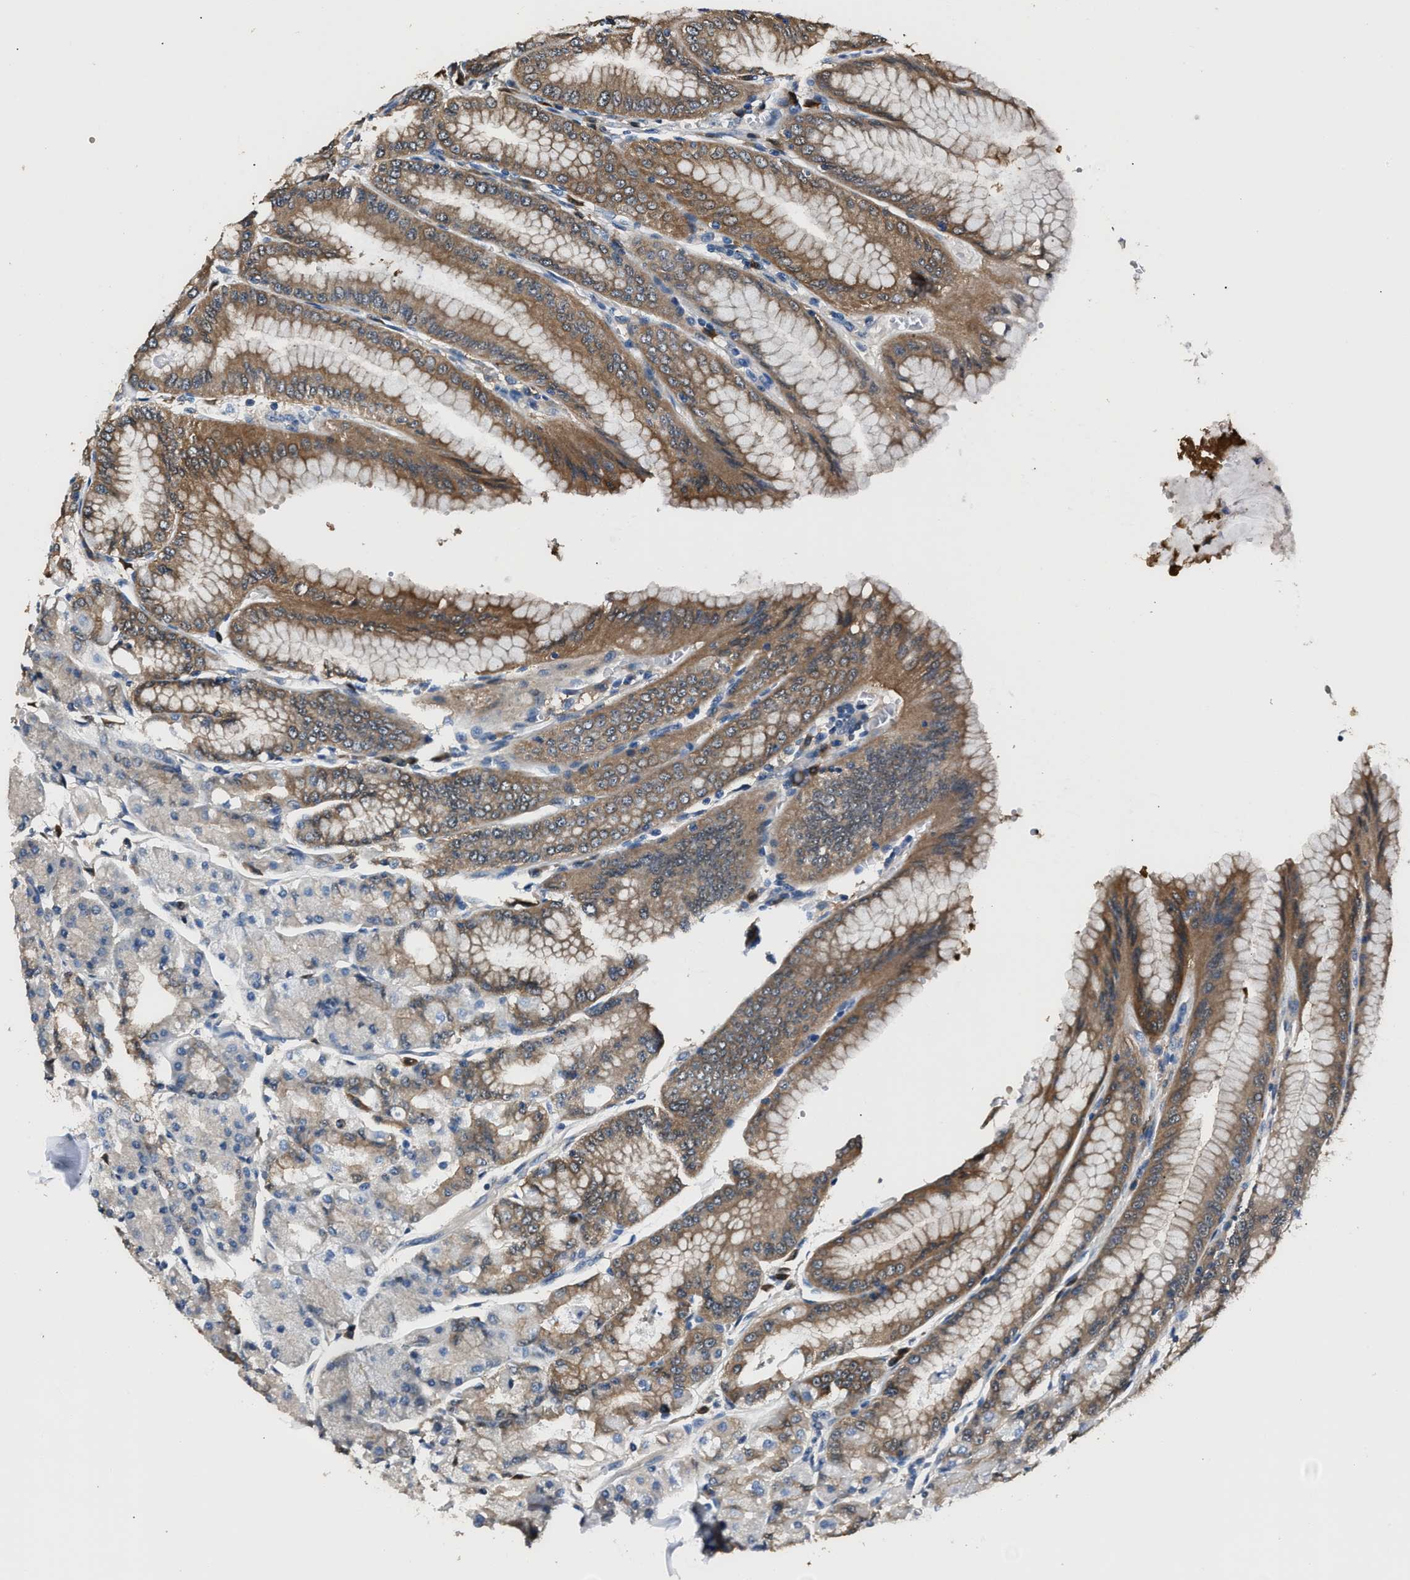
{"staining": {"intensity": "moderate", "quantity": "25%-75%", "location": "cytoplasmic/membranous"}, "tissue": "stomach", "cell_type": "Glandular cells", "image_type": "normal", "snomed": [{"axis": "morphology", "description": "Normal tissue, NOS"}, {"axis": "topography", "description": "Stomach, lower"}], "caption": "Glandular cells show medium levels of moderate cytoplasmic/membranous positivity in approximately 25%-75% of cells in unremarkable stomach. The staining is performed using DAB brown chromogen to label protein expression. The nuclei are counter-stained blue using hematoxylin.", "gene": "GSTP1", "patient": {"sex": "male", "age": 71}}